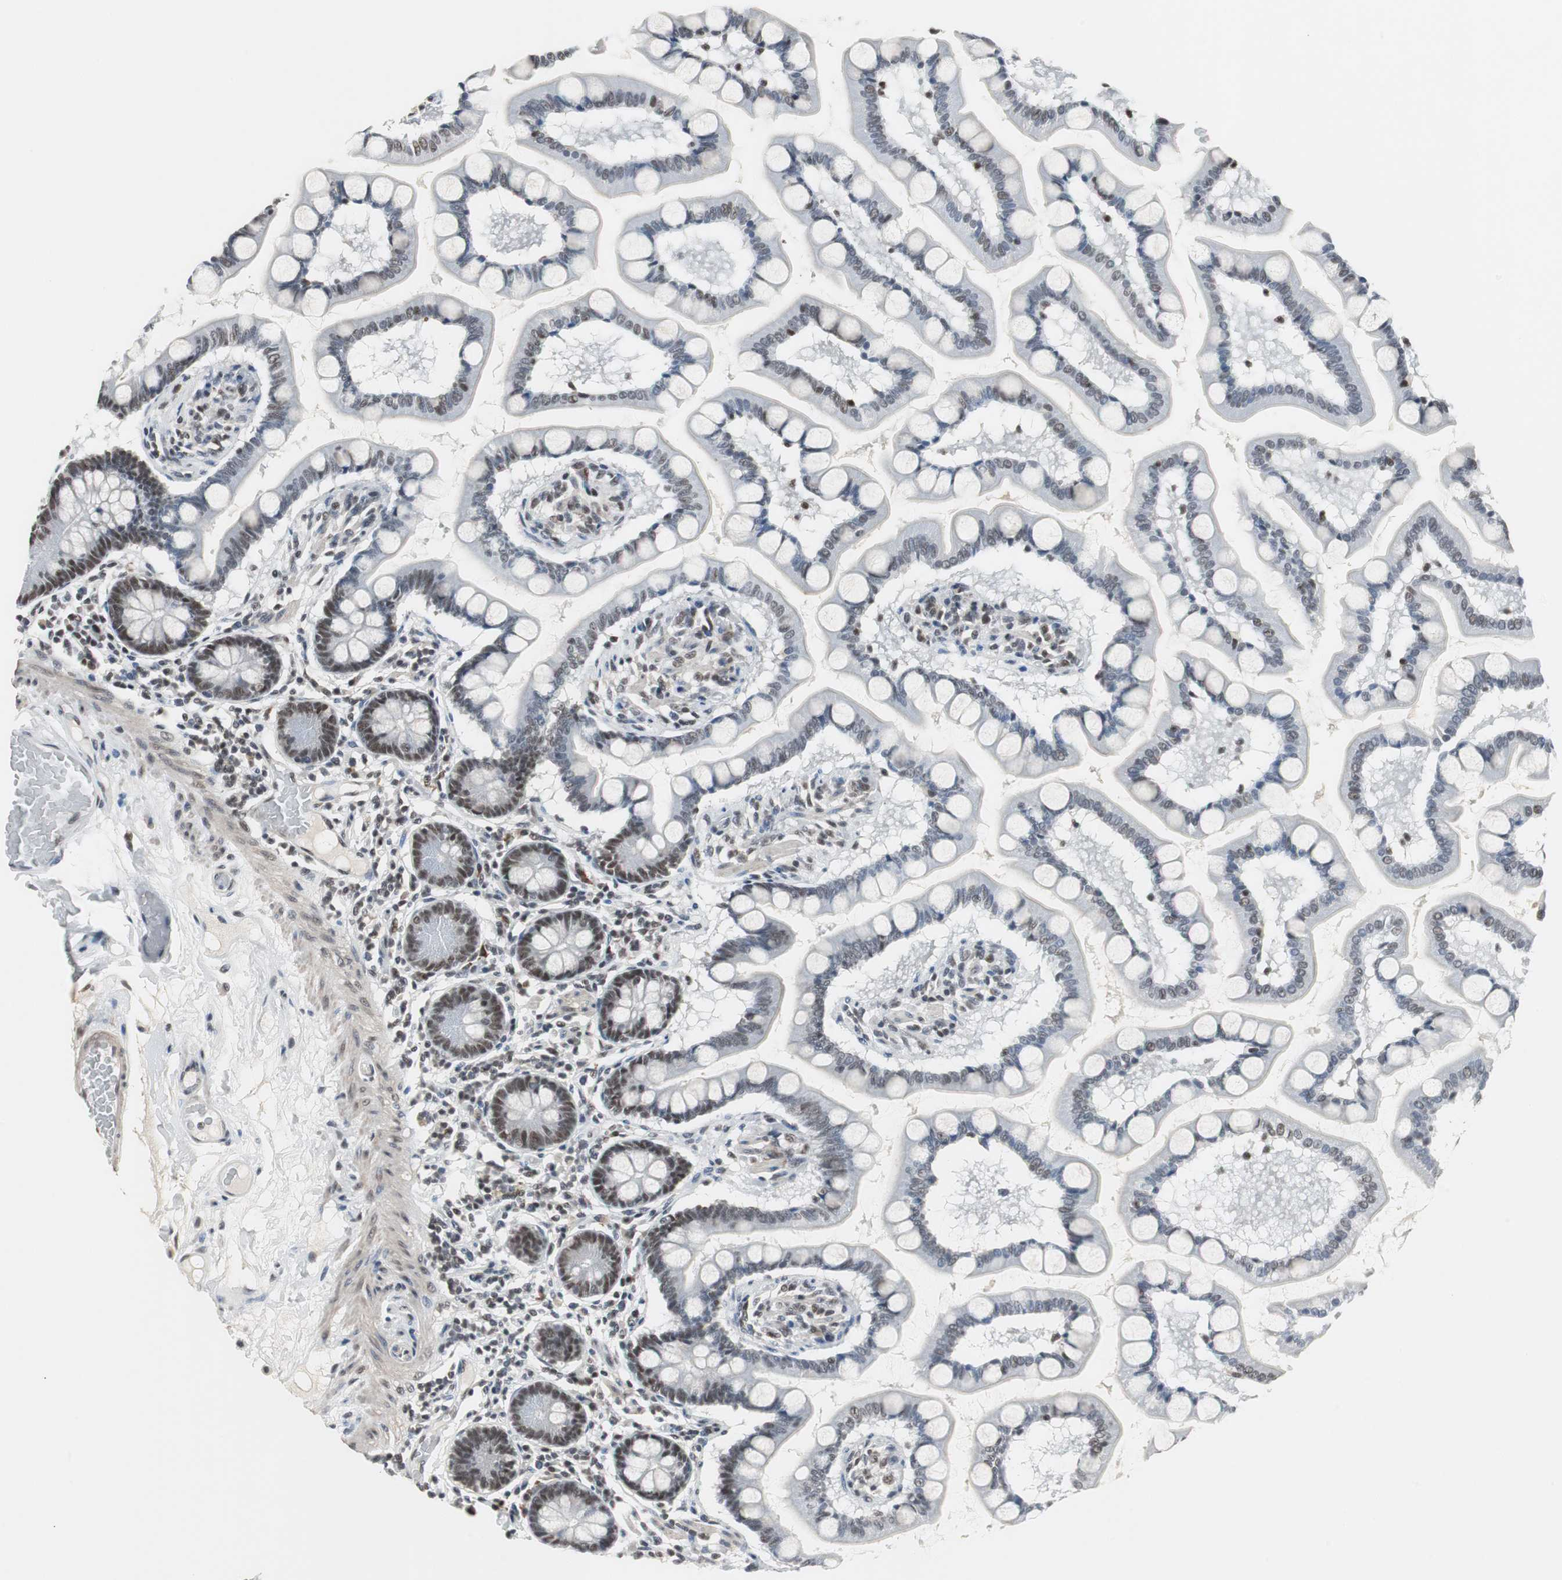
{"staining": {"intensity": "moderate", "quantity": "25%-75%", "location": "nuclear"}, "tissue": "small intestine", "cell_type": "Glandular cells", "image_type": "normal", "snomed": [{"axis": "morphology", "description": "Normal tissue, NOS"}, {"axis": "topography", "description": "Small intestine"}], "caption": "Protein staining of unremarkable small intestine shows moderate nuclear staining in about 25%-75% of glandular cells. (DAB (3,3'-diaminobenzidine) = brown stain, brightfield microscopy at high magnification).", "gene": "TAF7", "patient": {"sex": "male", "age": 41}}